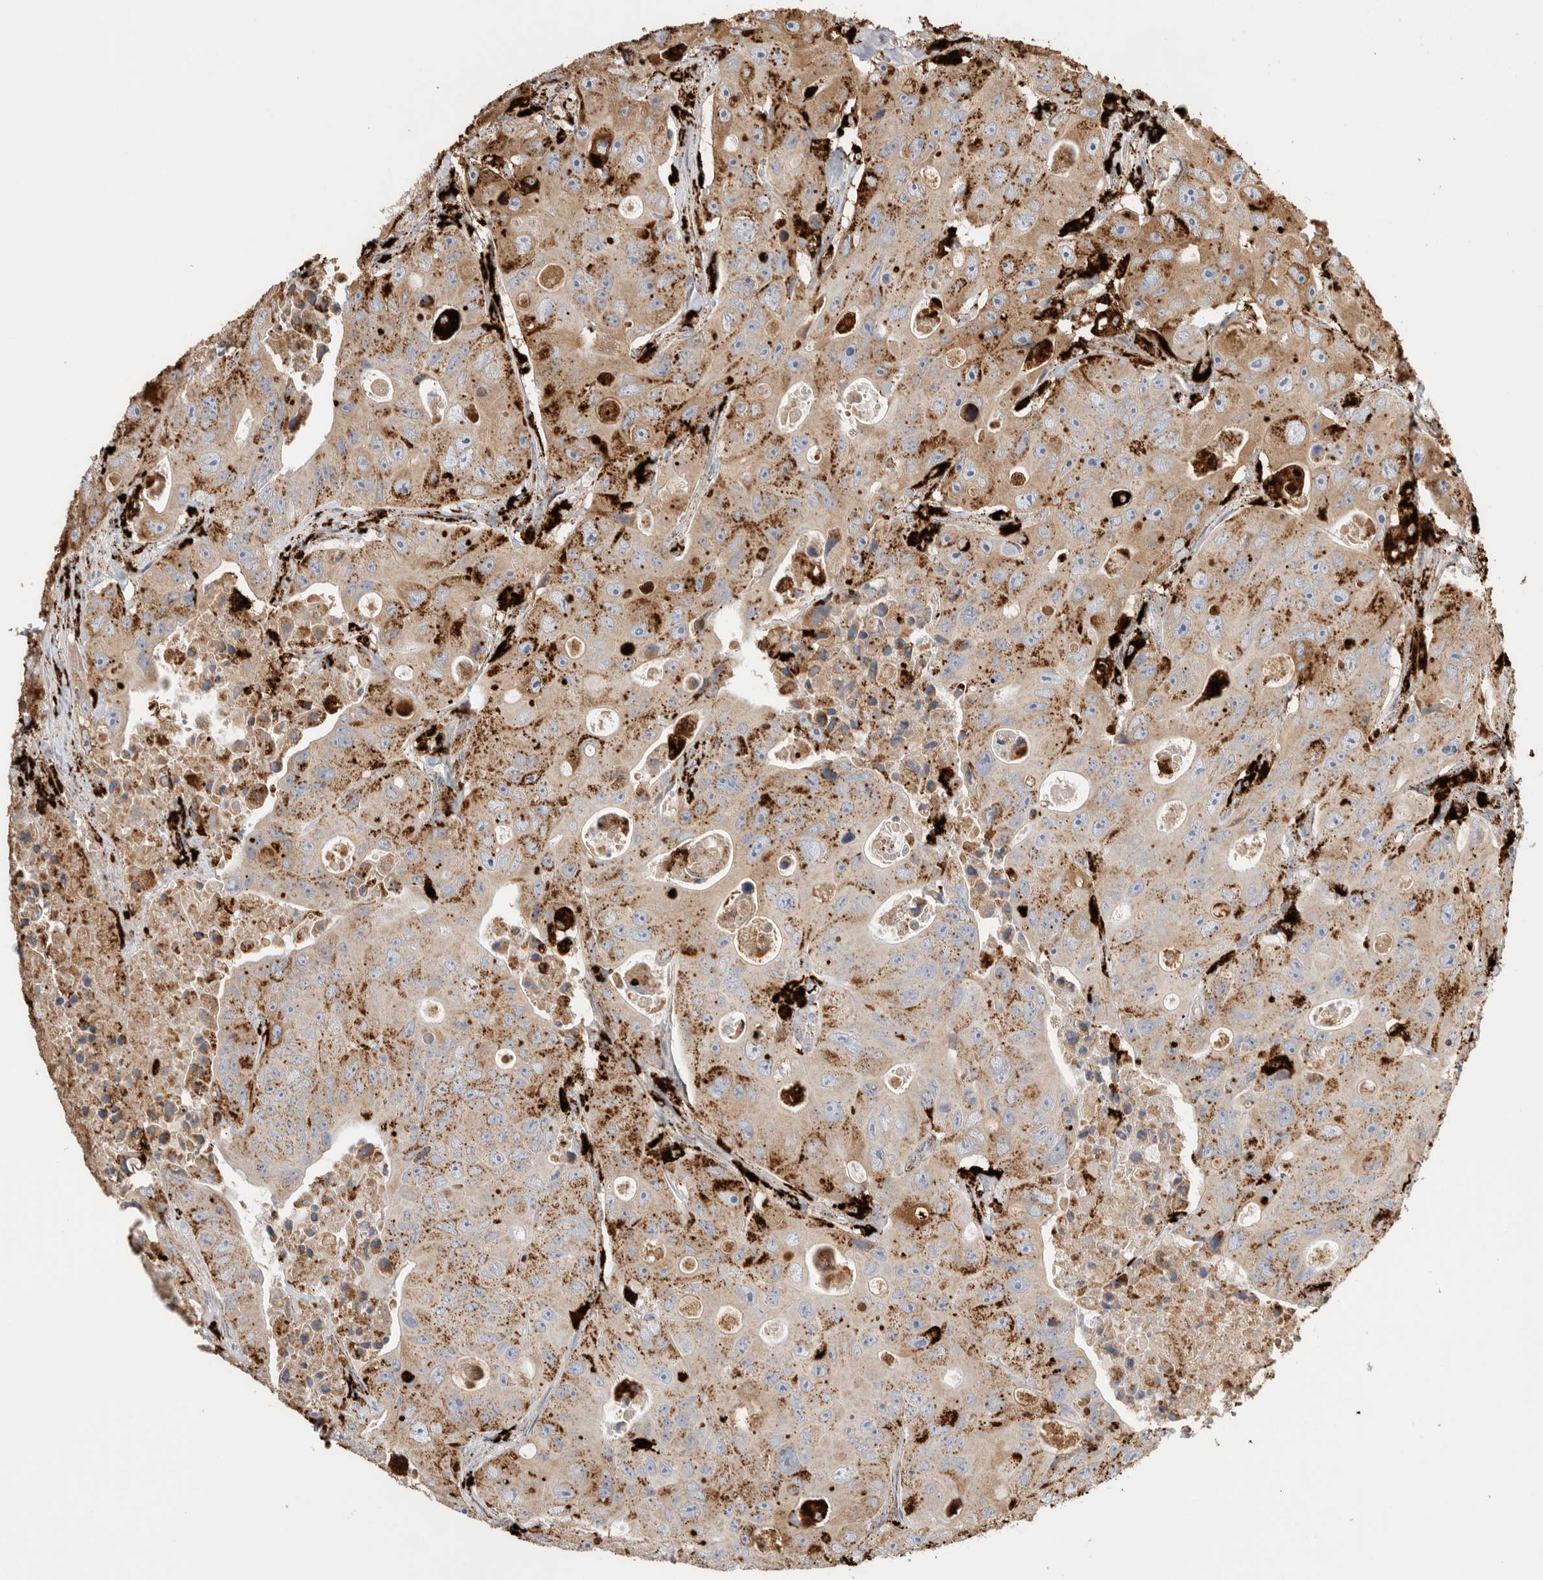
{"staining": {"intensity": "strong", "quantity": "25%-75%", "location": "cytoplasmic/membranous,nuclear"}, "tissue": "colorectal cancer", "cell_type": "Tumor cells", "image_type": "cancer", "snomed": [{"axis": "morphology", "description": "Adenocarcinoma, NOS"}, {"axis": "topography", "description": "Colon"}], "caption": "Immunohistochemical staining of human colorectal adenocarcinoma displays strong cytoplasmic/membranous and nuclear protein expression in about 25%-75% of tumor cells.", "gene": "GGH", "patient": {"sex": "female", "age": 46}}